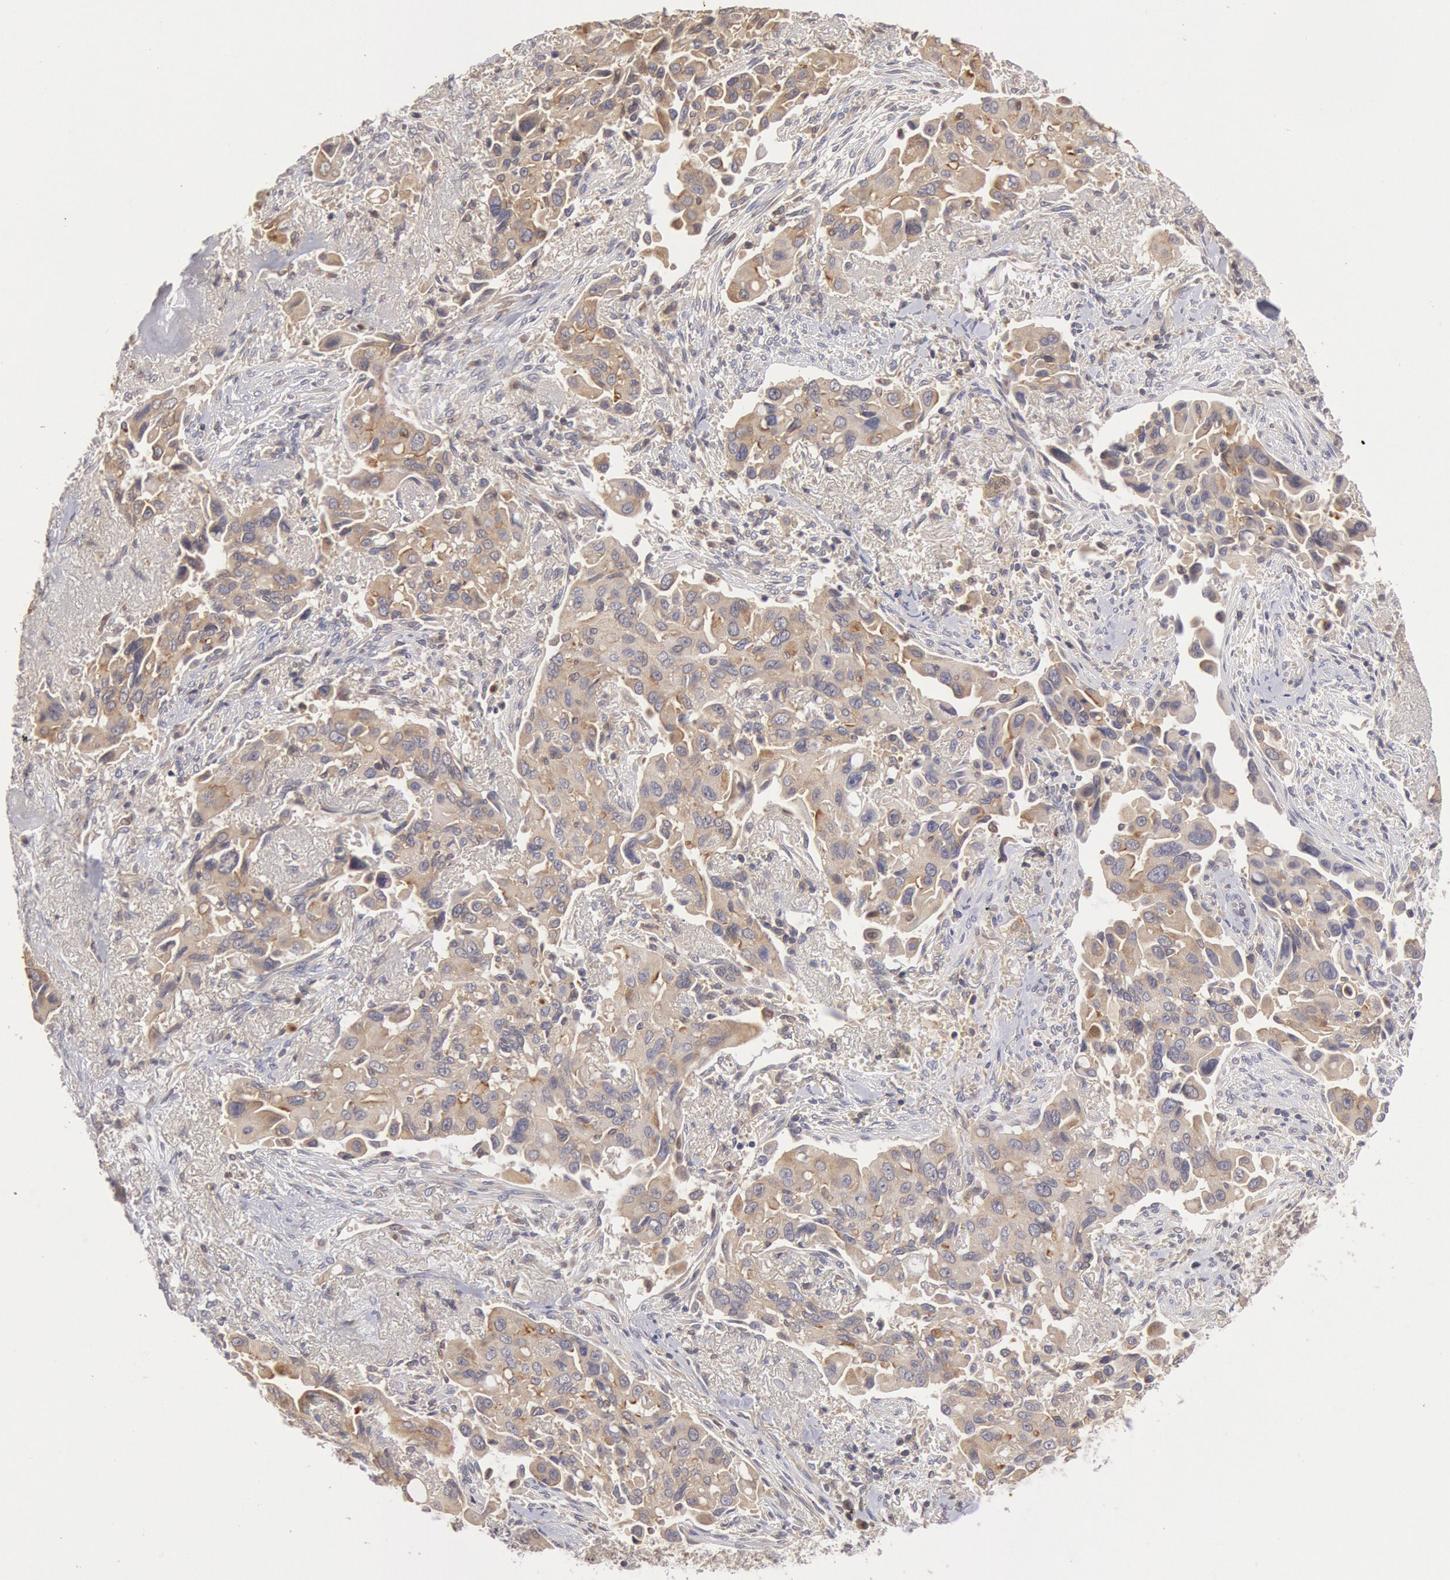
{"staining": {"intensity": "moderate", "quantity": "25%-75%", "location": "cytoplasmic/membranous"}, "tissue": "lung cancer", "cell_type": "Tumor cells", "image_type": "cancer", "snomed": [{"axis": "morphology", "description": "Adenocarcinoma, NOS"}, {"axis": "topography", "description": "Lung"}], "caption": "Adenocarcinoma (lung) was stained to show a protein in brown. There is medium levels of moderate cytoplasmic/membranous positivity in approximately 25%-75% of tumor cells.", "gene": "PLA2G6", "patient": {"sex": "male", "age": 68}}